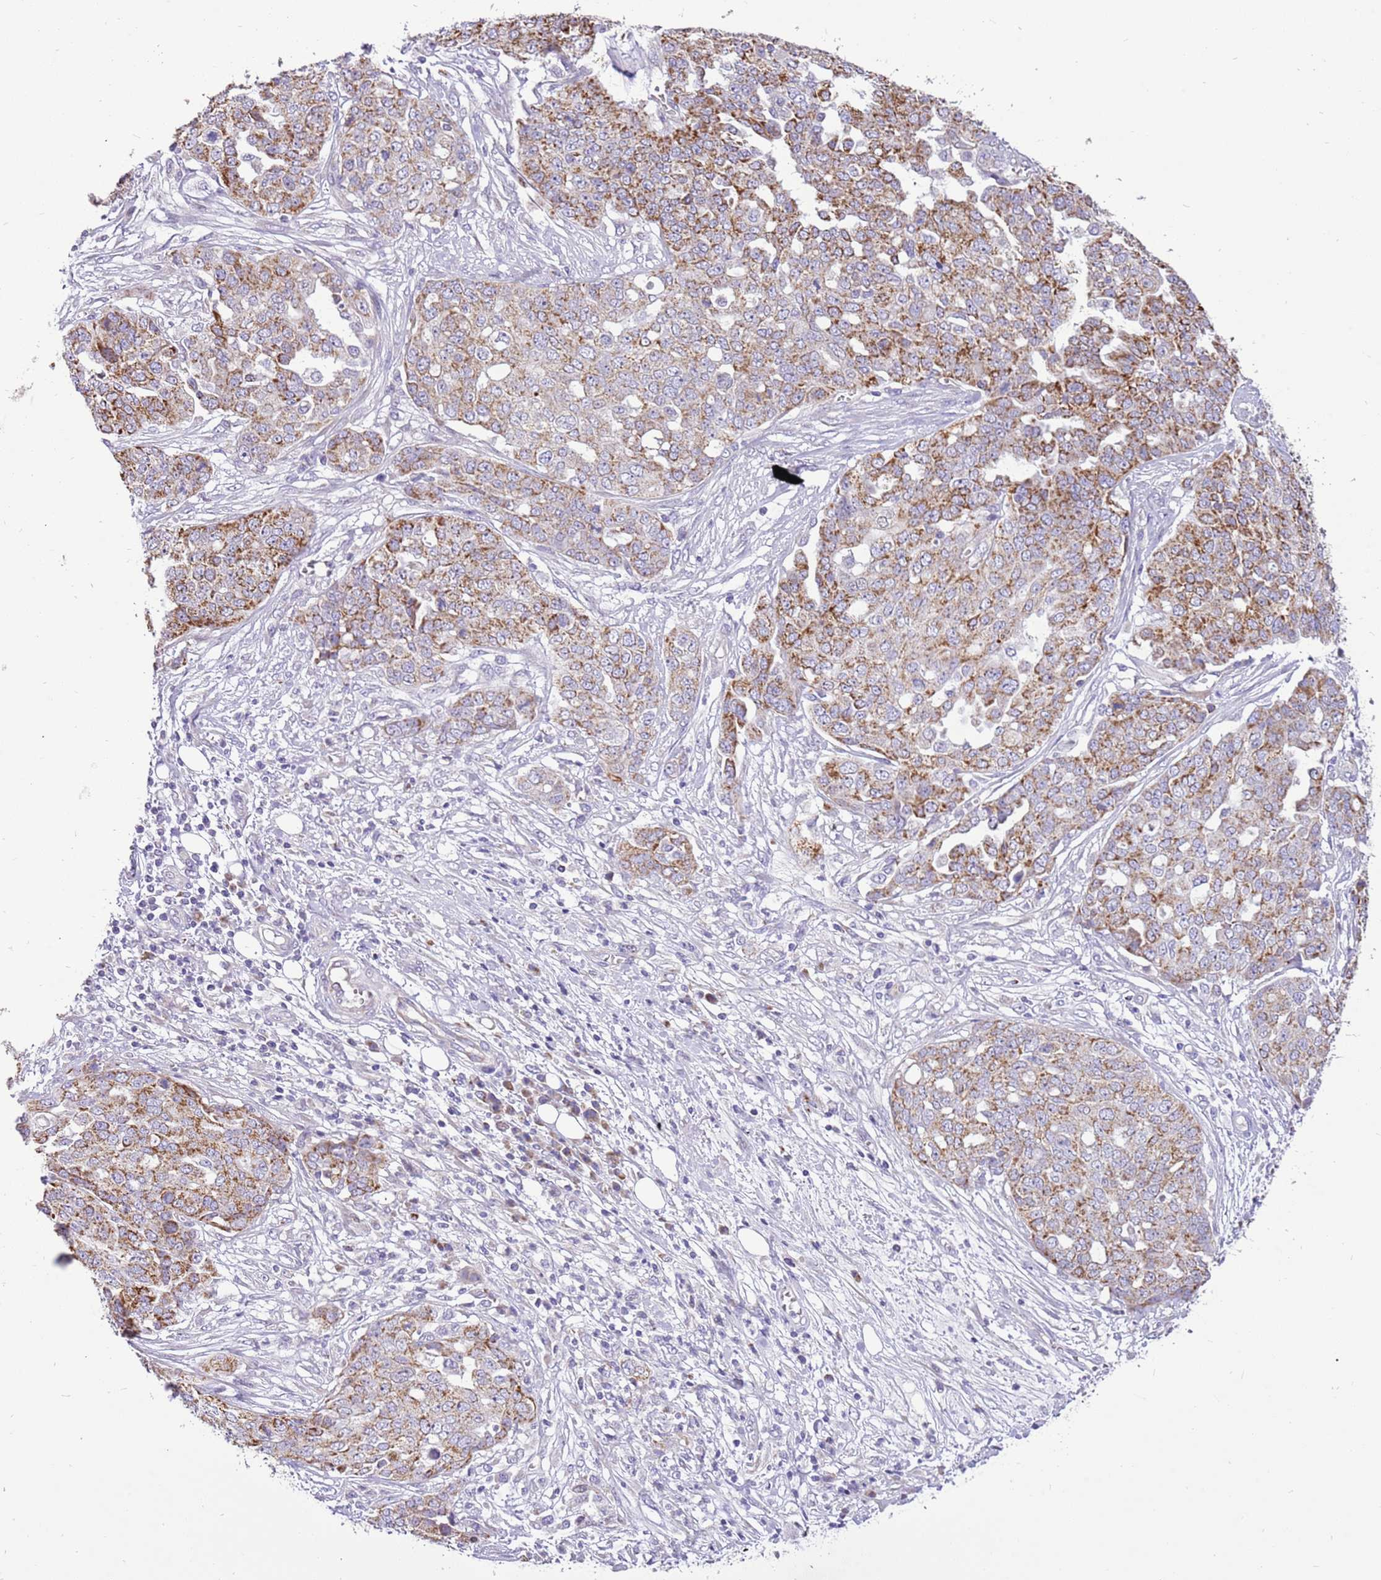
{"staining": {"intensity": "moderate", "quantity": ">75%", "location": "cytoplasmic/membranous"}, "tissue": "ovarian cancer", "cell_type": "Tumor cells", "image_type": "cancer", "snomed": [{"axis": "morphology", "description": "Cystadenocarcinoma, serous, NOS"}, {"axis": "topography", "description": "Soft tissue"}, {"axis": "topography", "description": "Ovary"}], "caption": "Human ovarian cancer stained for a protein (brown) demonstrates moderate cytoplasmic/membranous positive staining in approximately >75% of tumor cells.", "gene": "COX17", "patient": {"sex": "female", "age": 57}}